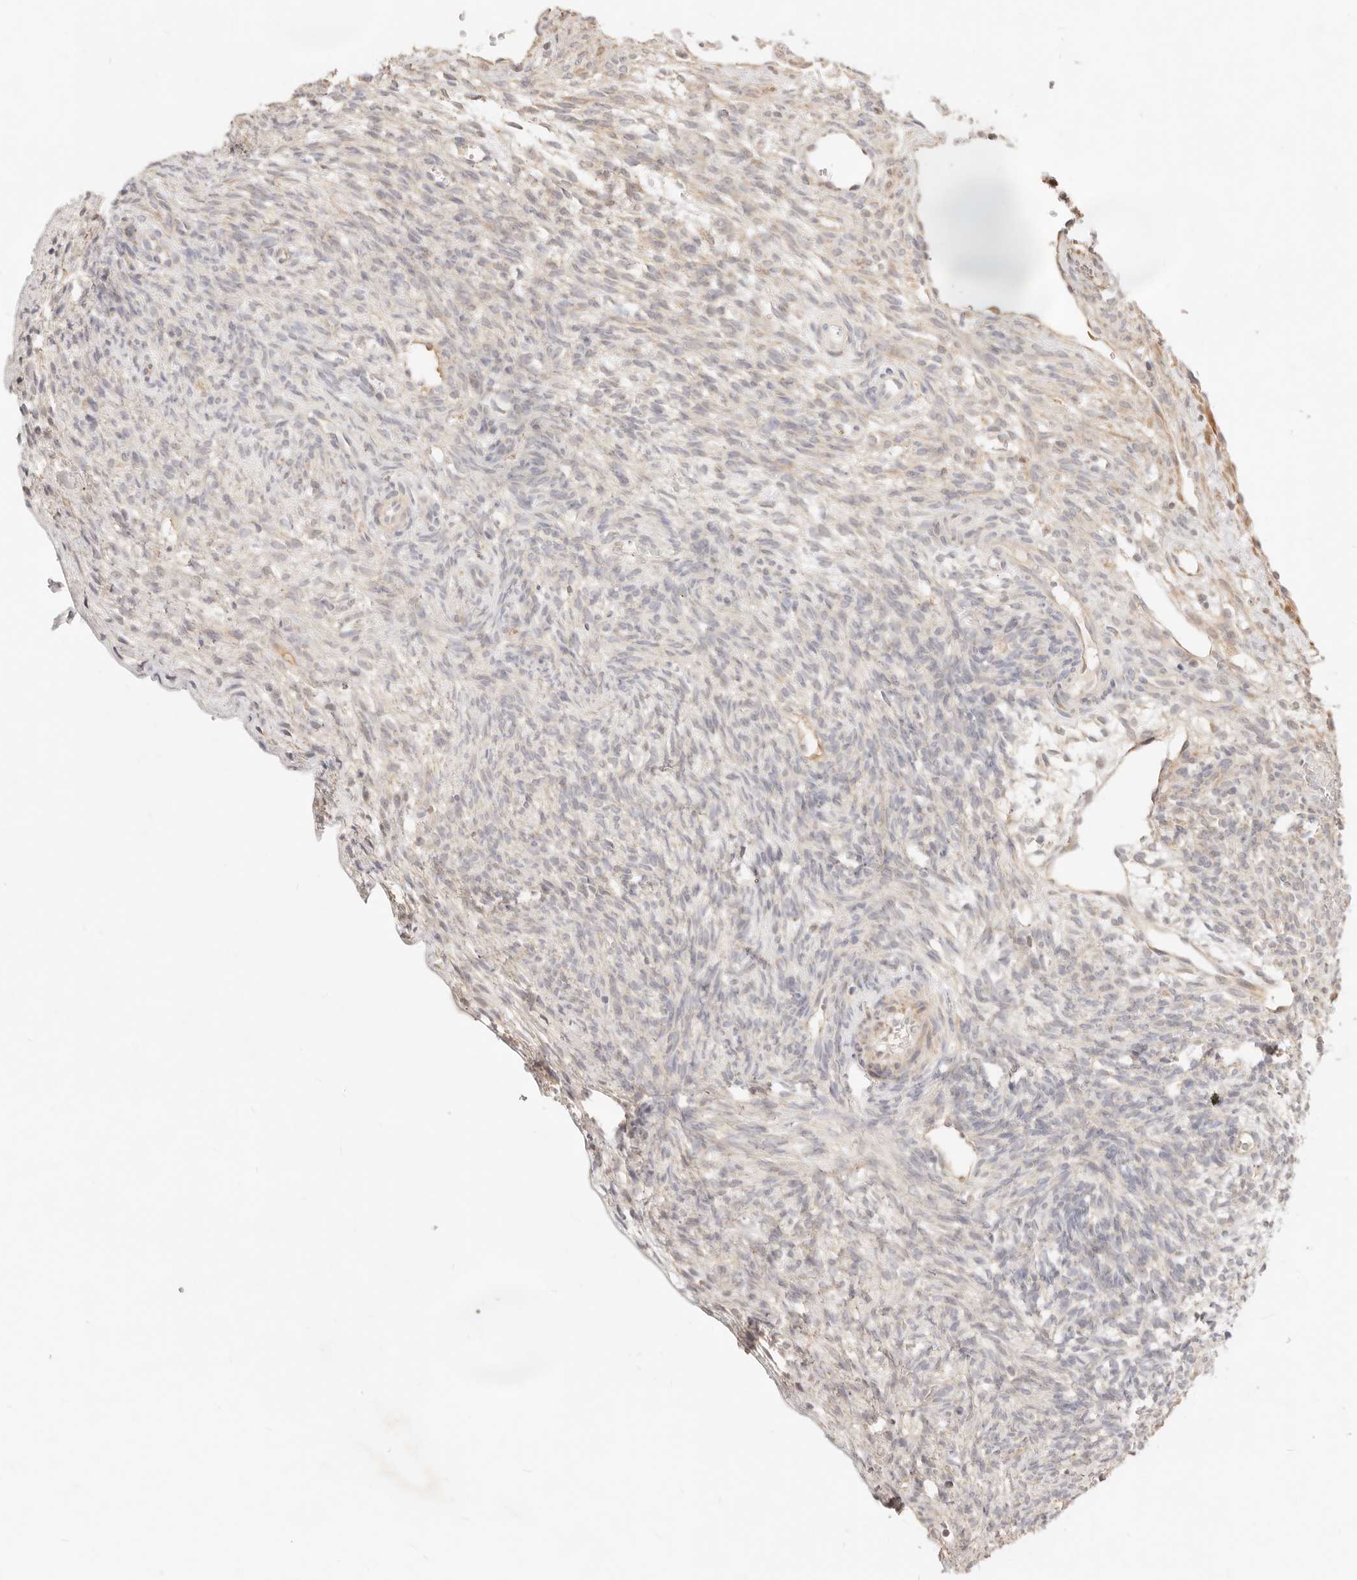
{"staining": {"intensity": "moderate", "quantity": ">75%", "location": "cytoplasmic/membranous"}, "tissue": "ovary", "cell_type": "Follicle cells", "image_type": "normal", "snomed": [{"axis": "morphology", "description": "Normal tissue, NOS"}, {"axis": "topography", "description": "Ovary"}], "caption": "Ovary stained with a protein marker demonstrates moderate staining in follicle cells.", "gene": "RUBCNL", "patient": {"sex": "female", "age": 34}}